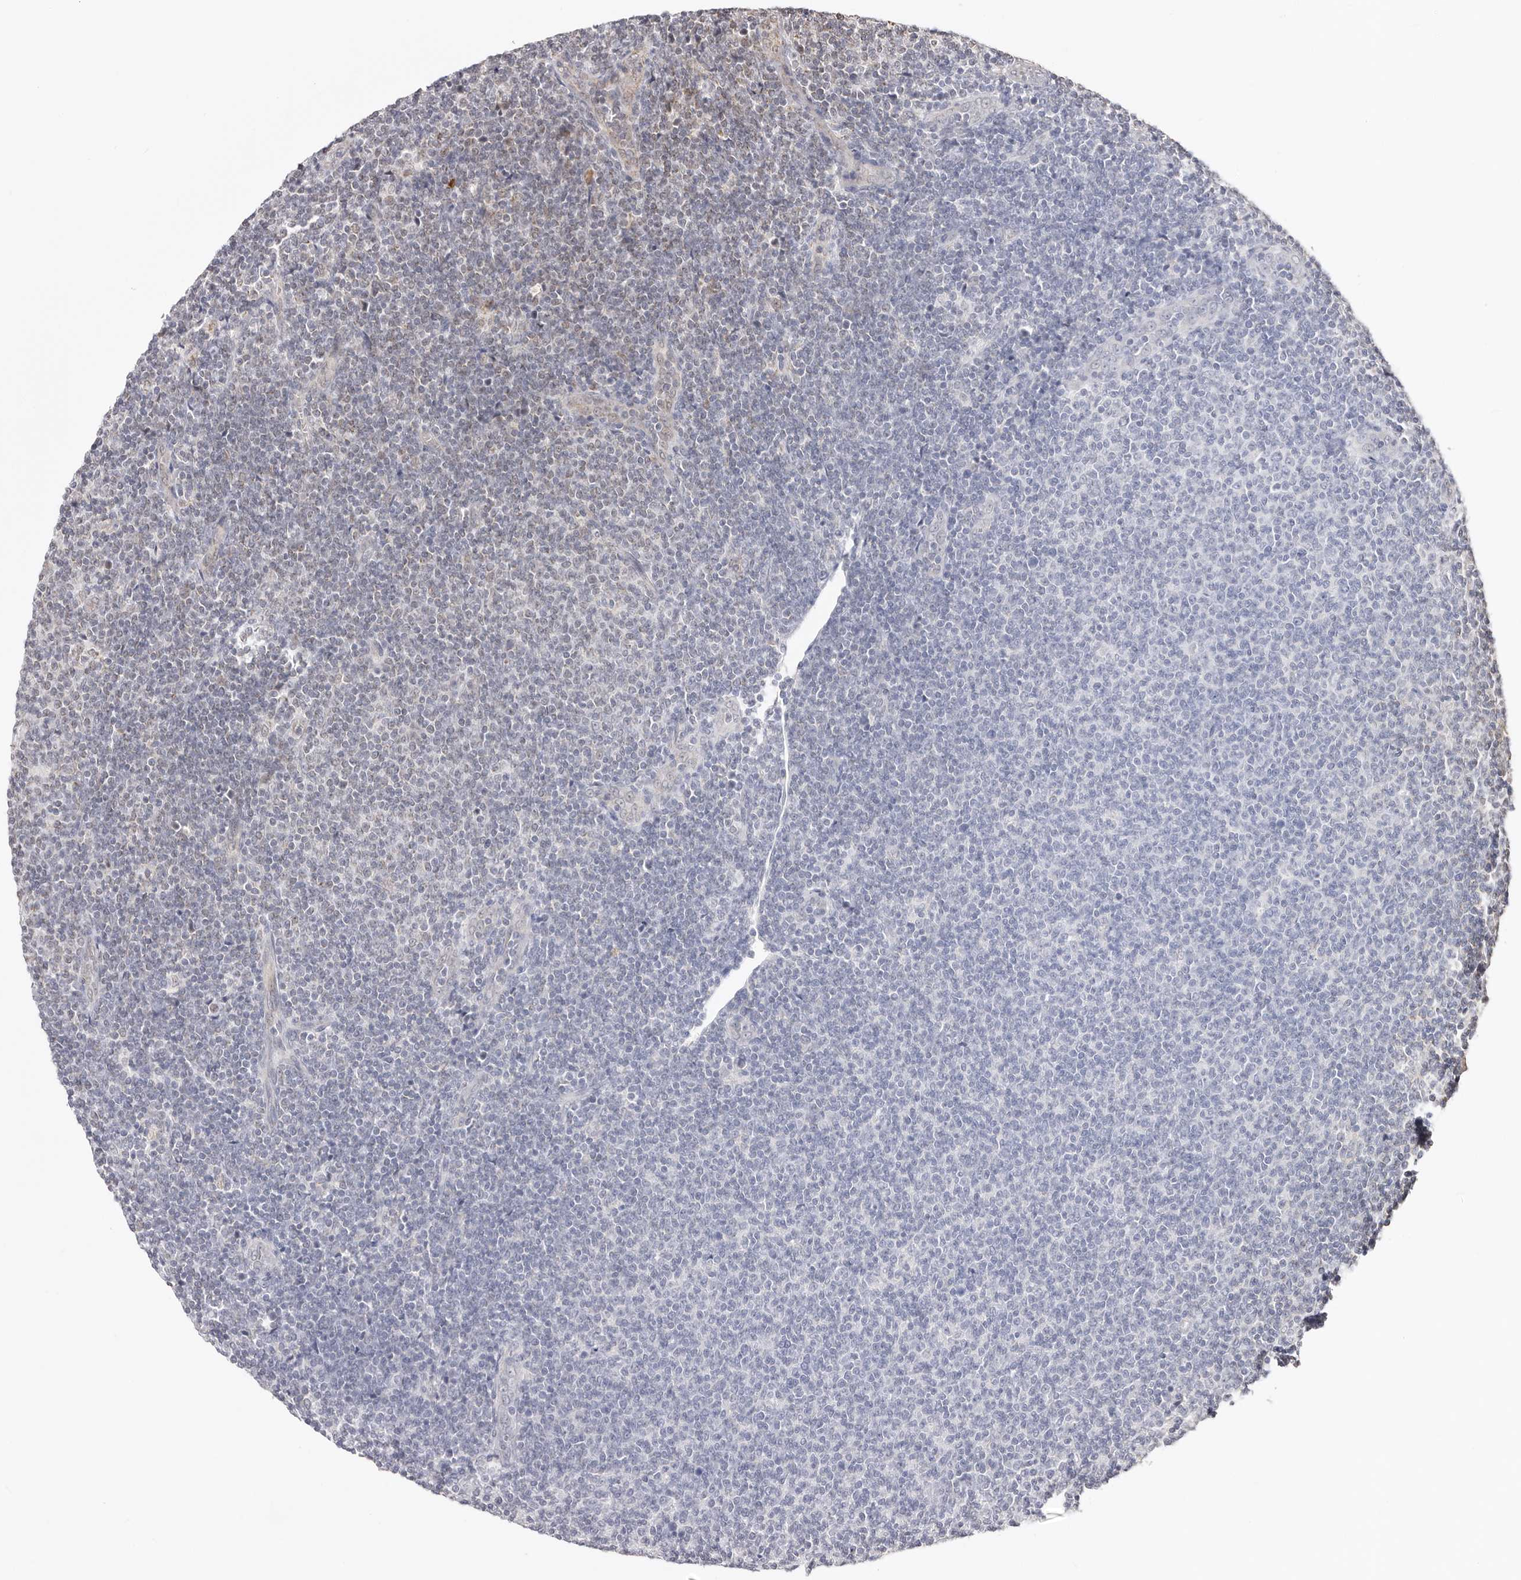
{"staining": {"intensity": "negative", "quantity": "none", "location": "none"}, "tissue": "lymphoma", "cell_type": "Tumor cells", "image_type": "cancer", "snomed": [{"axis": "morphology", "description": "Malignant lymphoma, non-Hodgkin's type, Low grade"}, {"axis": "topography", "description": "Lymph node"}], "caption": "Immunohistochemical staining of human lymphoma exhibits no significant staining in tumor cells.", "gene": "SEC14L1", "patient": {"sex": "male", "age": 66}}